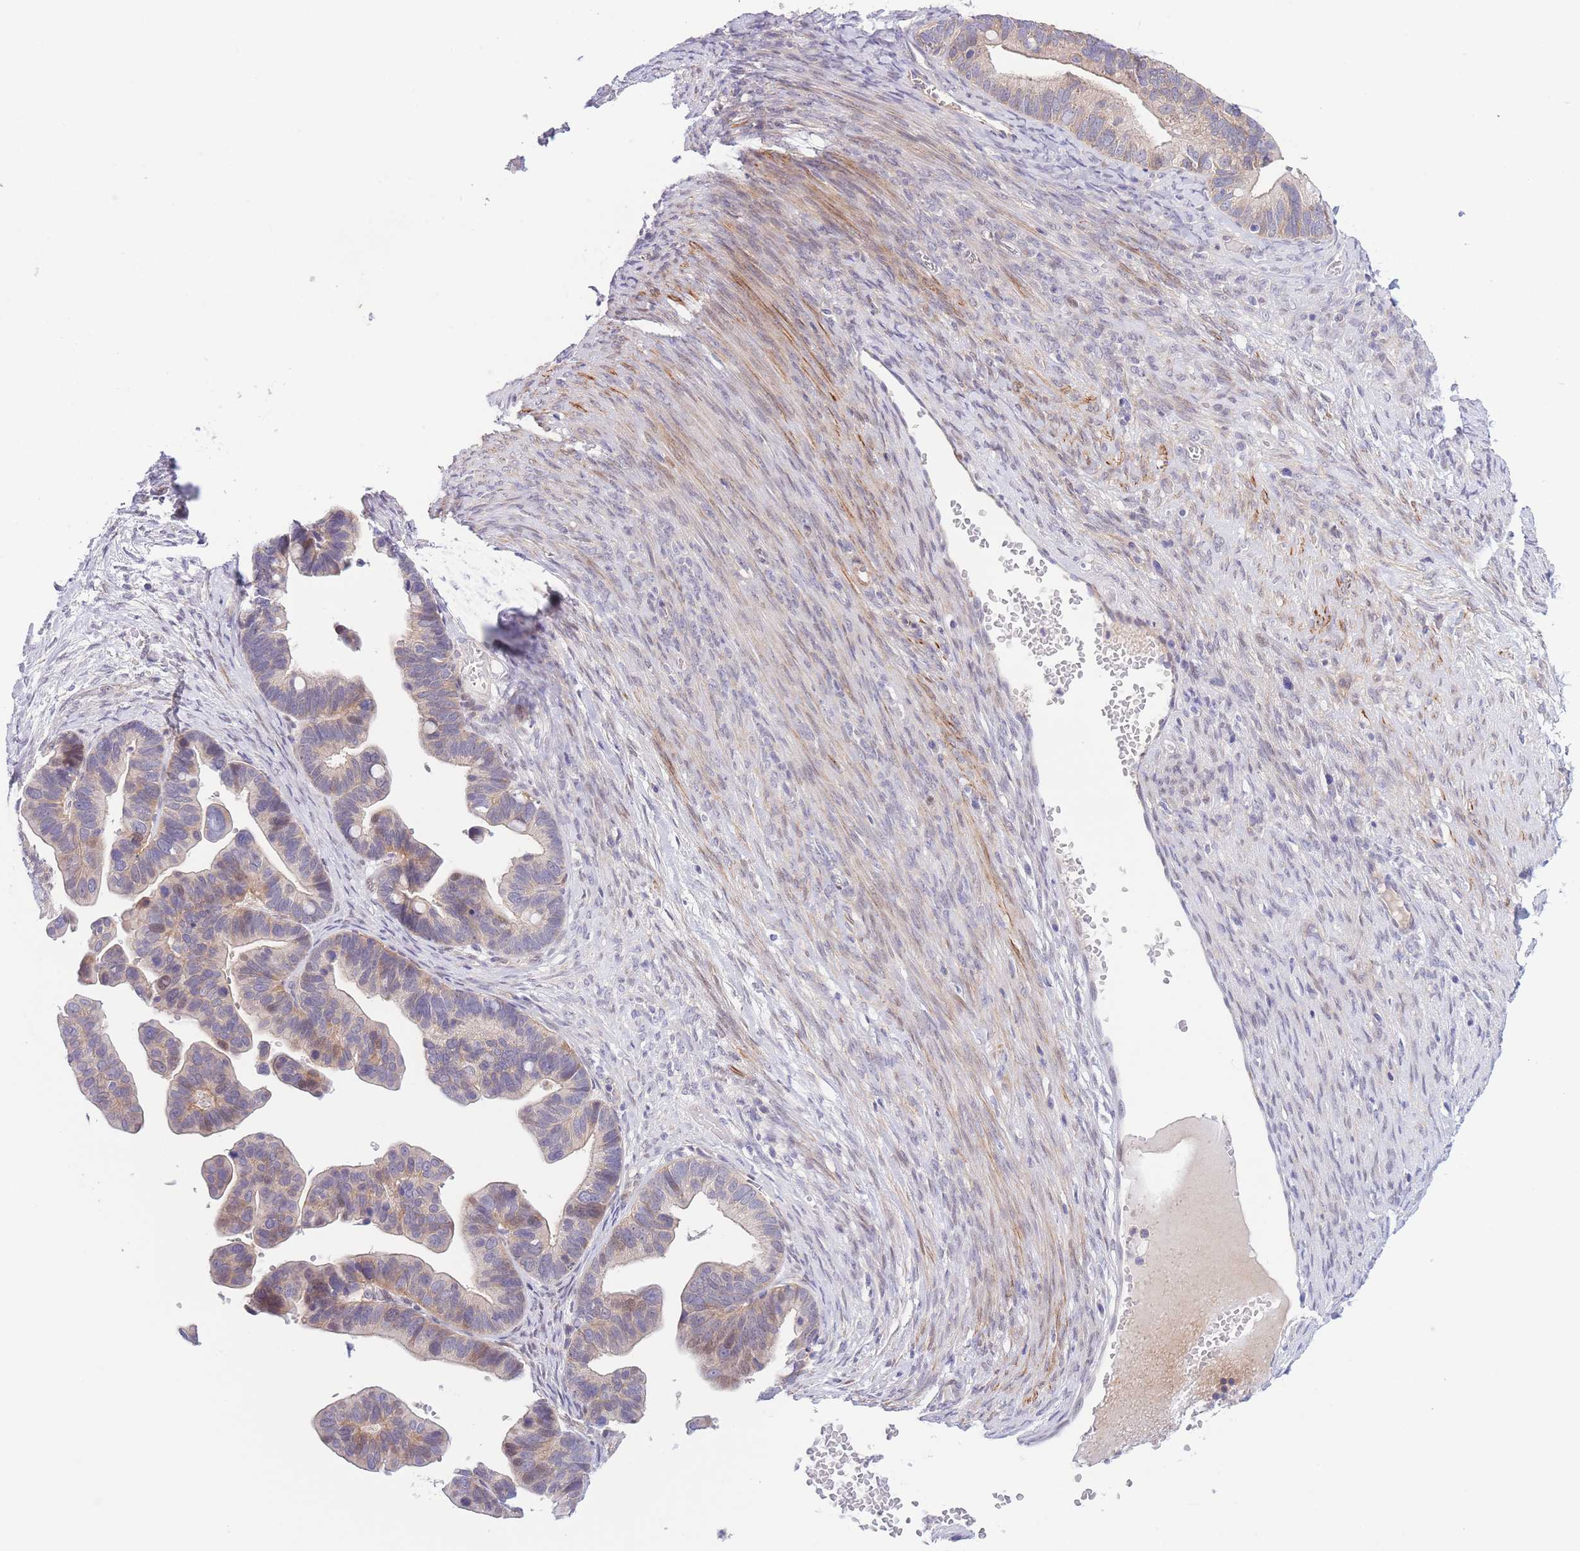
{"staining": {"intensity": "weak", "quantity": "25%-75%", "location": "cytoplasmic/membranous"}, "tissue": "ovarian cancer", "cell_type": "Tumor cells", "image_type": "cancer", "snomed": [{"axis": "morphology", "description": "Cystadenocarcinoma, serous, NOS"}, {"axis": "topography", "description": "Ovary"}], "caption": "Weak cytoplasmic/membranous protein positivity is appreciated in approximately 25%-75% of tumor cells in ovarian serous cystadenocarcinoma. (DAB (3,3'-diaminobenzidine) IHC with brightfield microscopy, high magnification).", "gene": "C9orf152", "patient": {"sex": "female", "age": 56}}